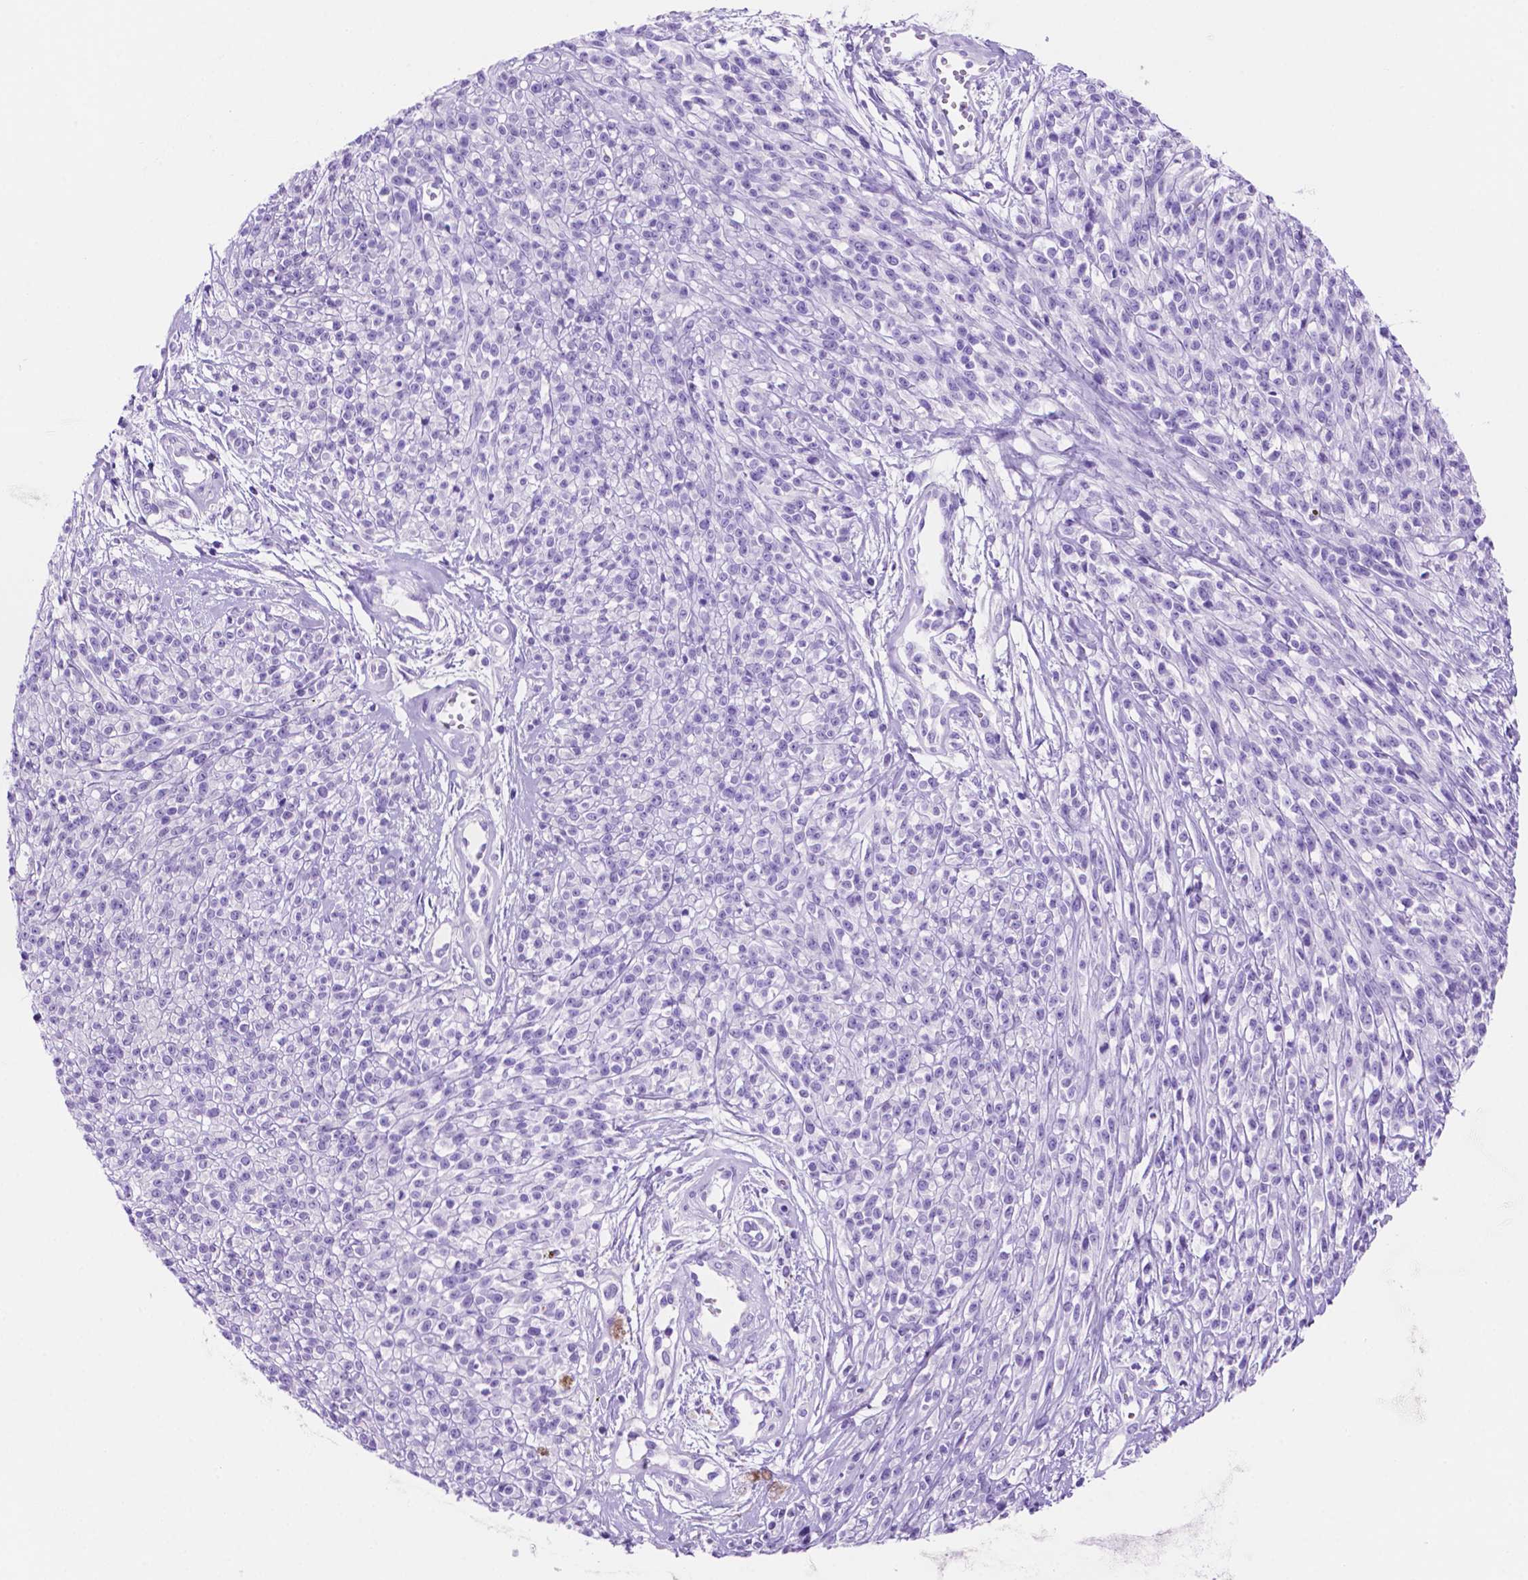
{"staining": {"intensity": "negative", "quantity": "none", "location": "none"}, "tissue": "melanoma", "cell_type": "Tumor cells", "image_type": "cancer", "snomed": [{"axis": "morphology", "description": "Malignant melanoma, NOS"}, {"axis": "topography", "description": "Skin"}, {"axis": "topography", "description": "Skin of trunk"}], "caption": "An image of melanoma stained for a protein displays no brown staining in tumor cells.", "gene": "FOXB2", "patient": {"sex": "male", "age": 74}}